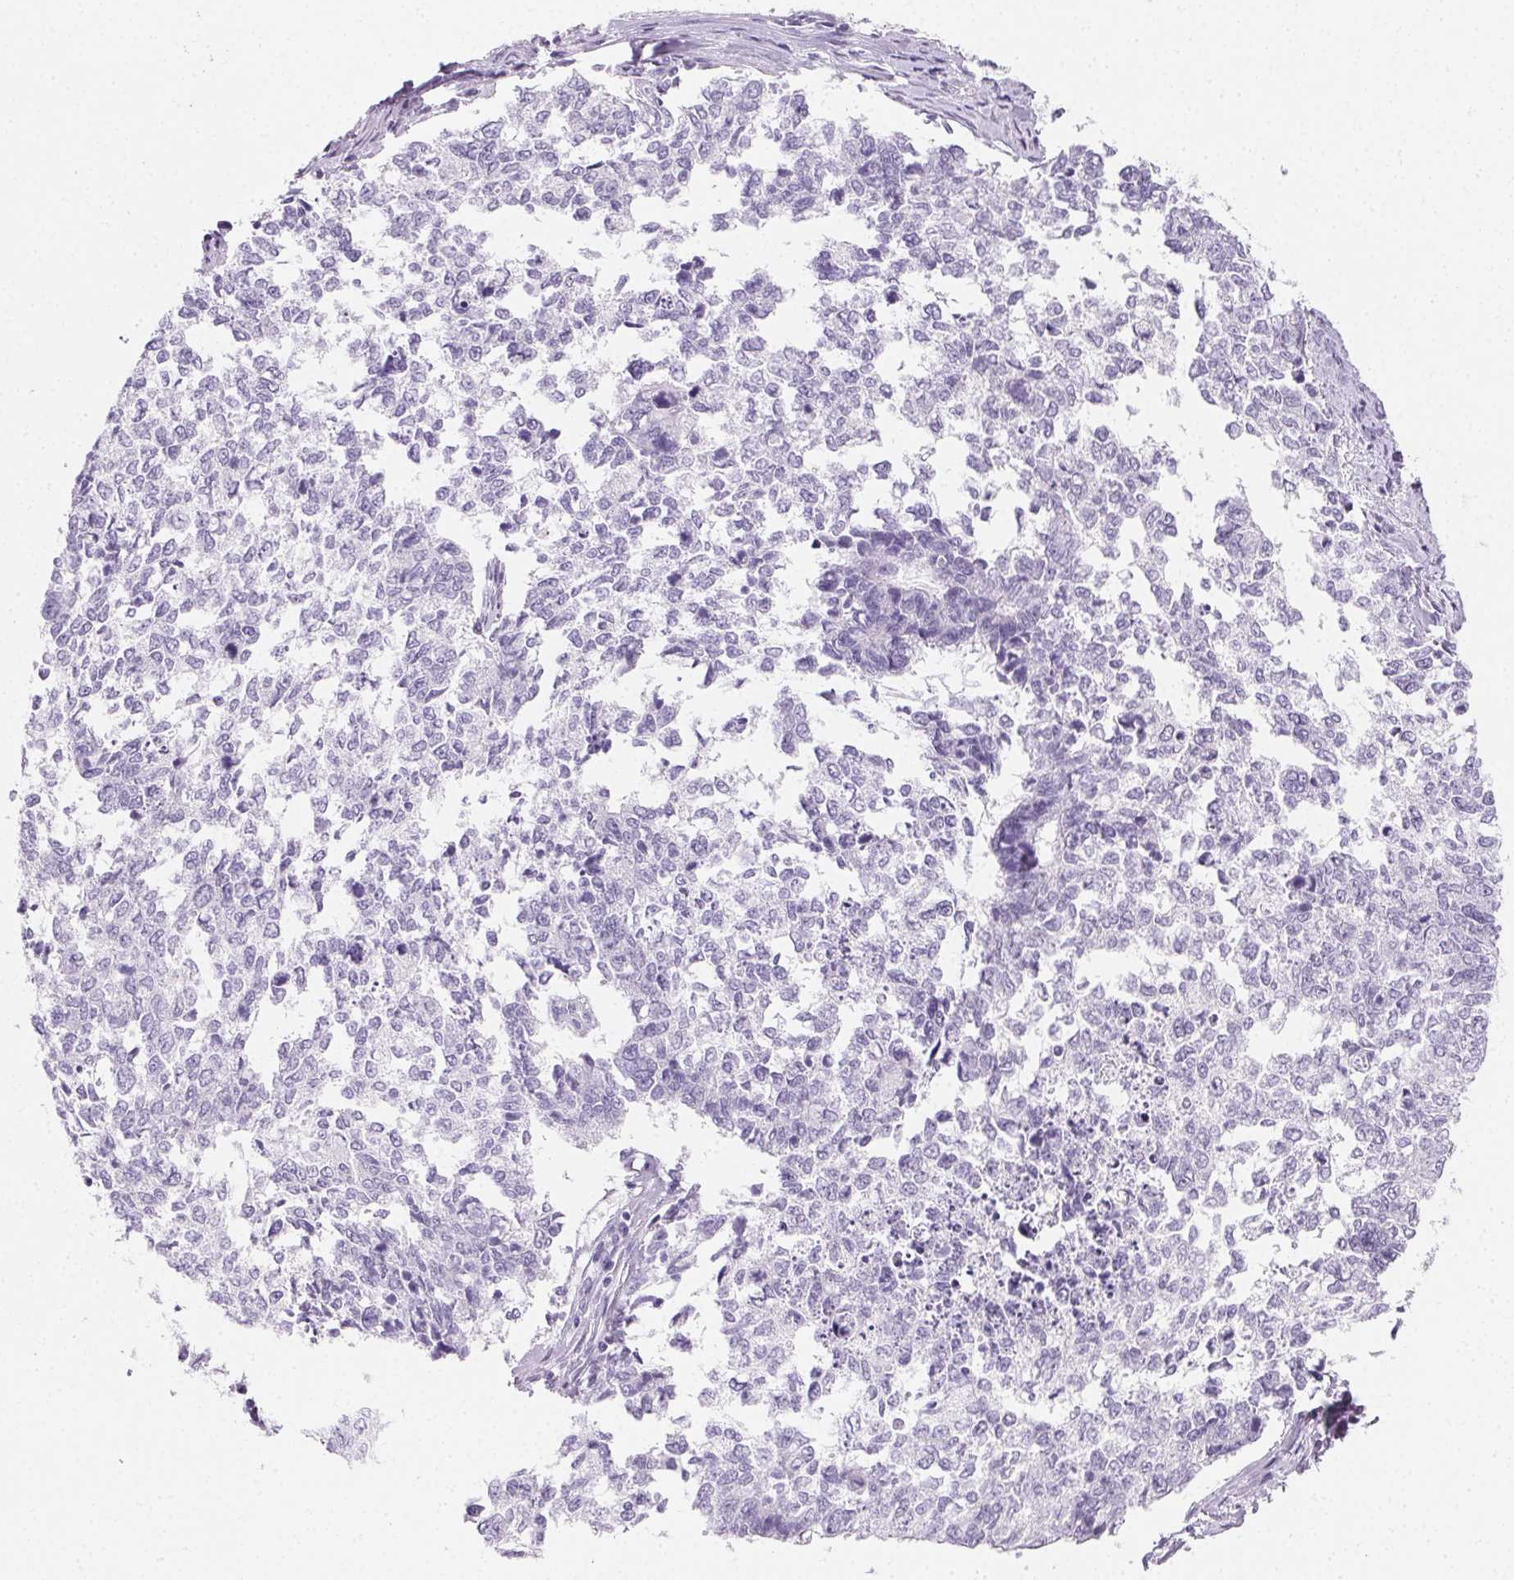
{"staining": {"intensity": "negative", "quantity": "none", "location": "none"}, "tissue": "cervical cancer", "cell_type": "Tumor cells", "image_type": "cancer", "snomed": [{"axis": "morphology", "description": "Adenocarcinoma, NOS"}, {"axis": "topography", "description": "Cervix"}], "caption": "Immunohistochemical staining of human adenocarcinoma (cervical) displays no significant expression in tumor cells.", "gene": "PRSS3", "patient": {"sex": "female", "age": 63}}